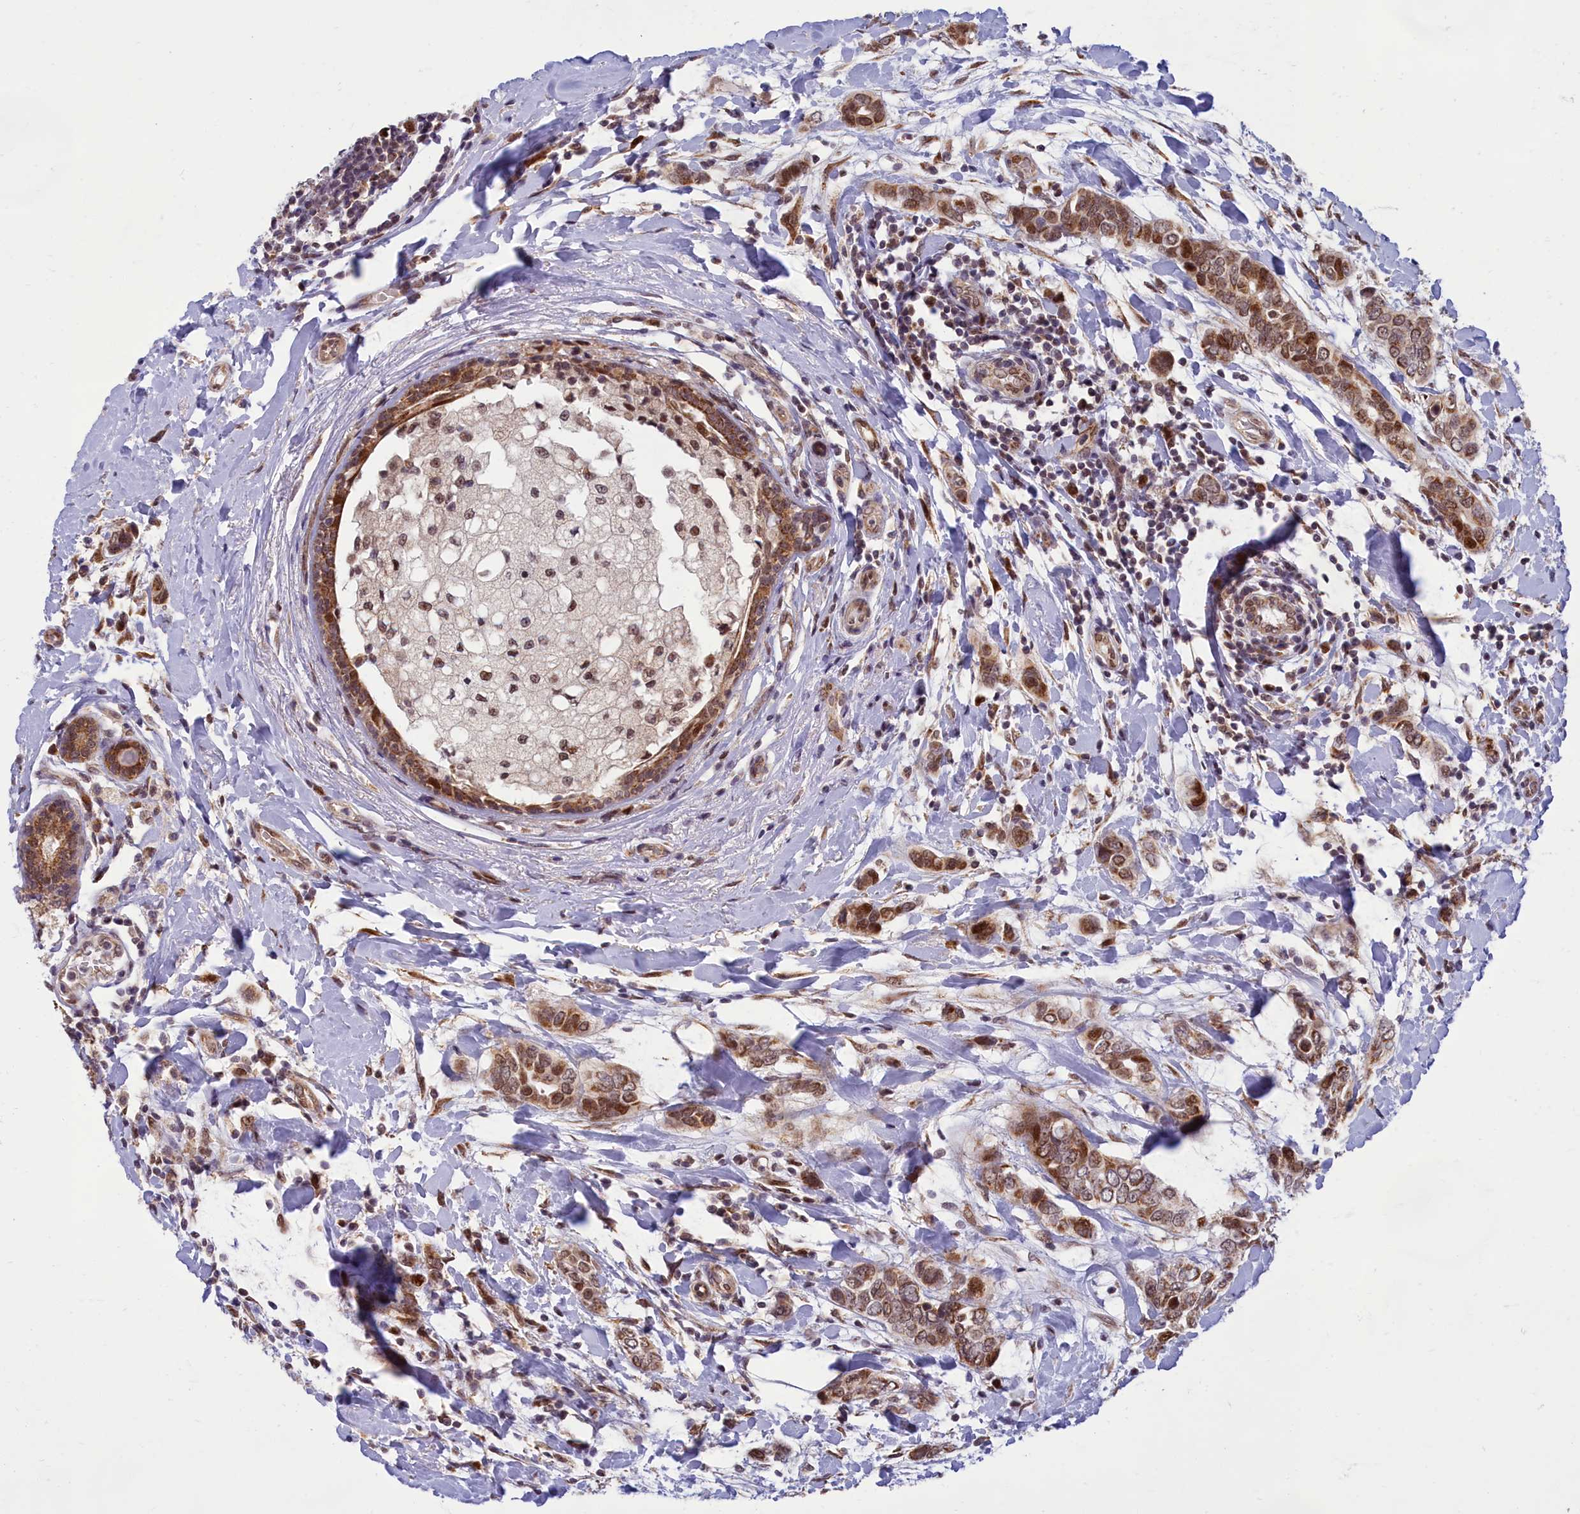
{"staining": {"intensity": "moderate", "quantity": ">75%", "location": "cytoplasmic/membranous,nuclear"}, "tissue": "breast cancer", "cell_type": "Tumor cells", "image_type": "cancer", "snomed": [{"axis": "morphology", "description": "Lobular carcinoma"}, {"axis": "topography", "description": "Breast"}], "caption": "High-power microscopy captured an IHC micrograph of lobular carcinoma (breast), revealing moderate cytoplasmic/membranous and nuclear expression in about >75% of tumor cells. Nuclei are stained in blue.", "gene": "EARS2", "patient": {"sex": "female", "age": 51}}